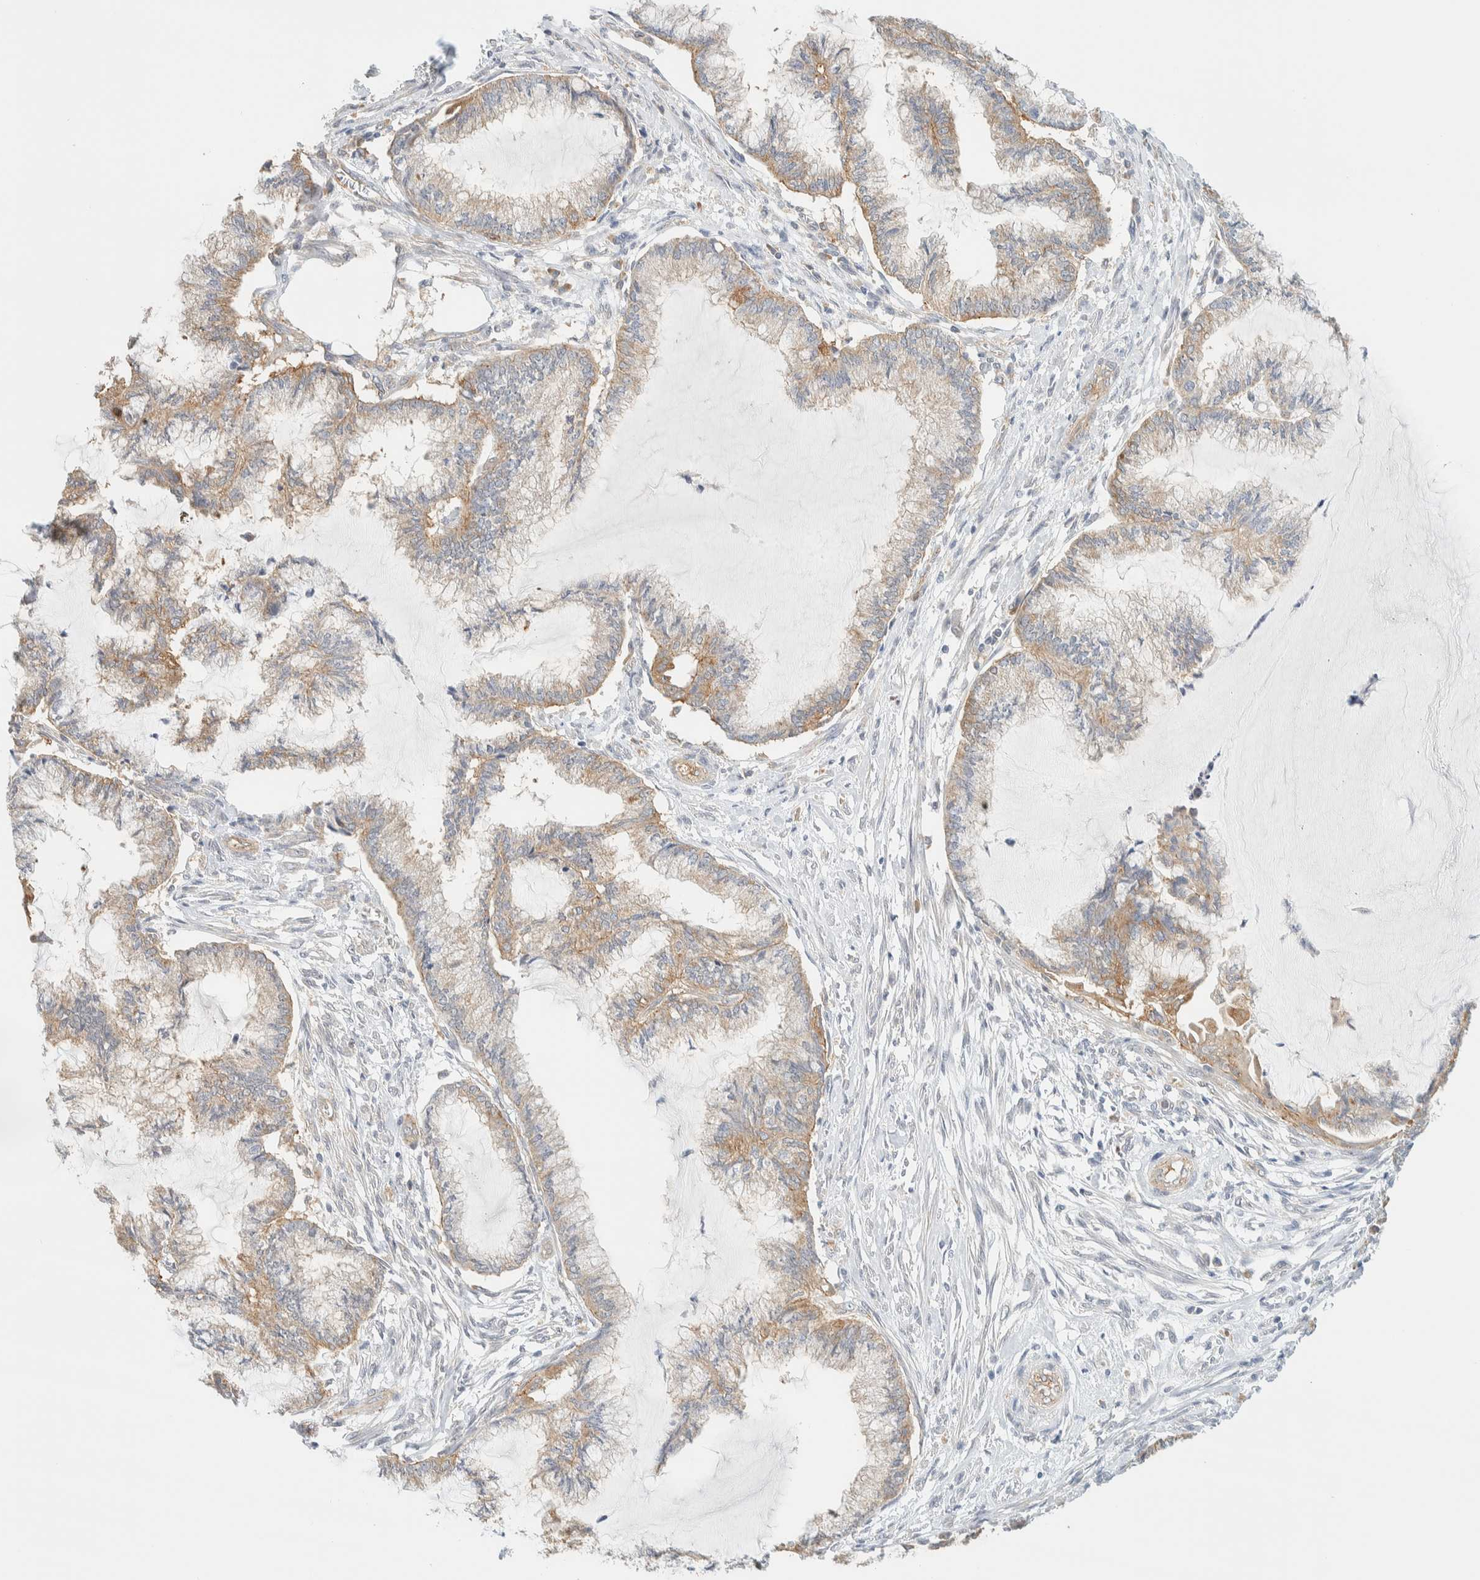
{"staining": {"intensity": "moderate", "quantity": "25%-75%", "location": "cytoplasmic/membranous"}, "tissue": "endometrial cancer", "cell_type": "Tumor cells", "image_type": "cancer", "snomed": [{"axis": "morphology", "description": "Adenocarcinoma, NOS"}, {"axis": "topography", "description": "Endometrium"}], "caption": "Immunohistochemical staining of human endometrial cancer shows medium levels of moderate cytoplasmic/membranous protein staining in about 25%-75% of tumor cells. (Stains: DAB (3,3'-diaminobenzidine) in brown, nuclei in blue, Microscopy: brightfield microscopy at high magnification).", "gene": "TBC1D8B", "patient": {"sex": "female", "age": 86}}